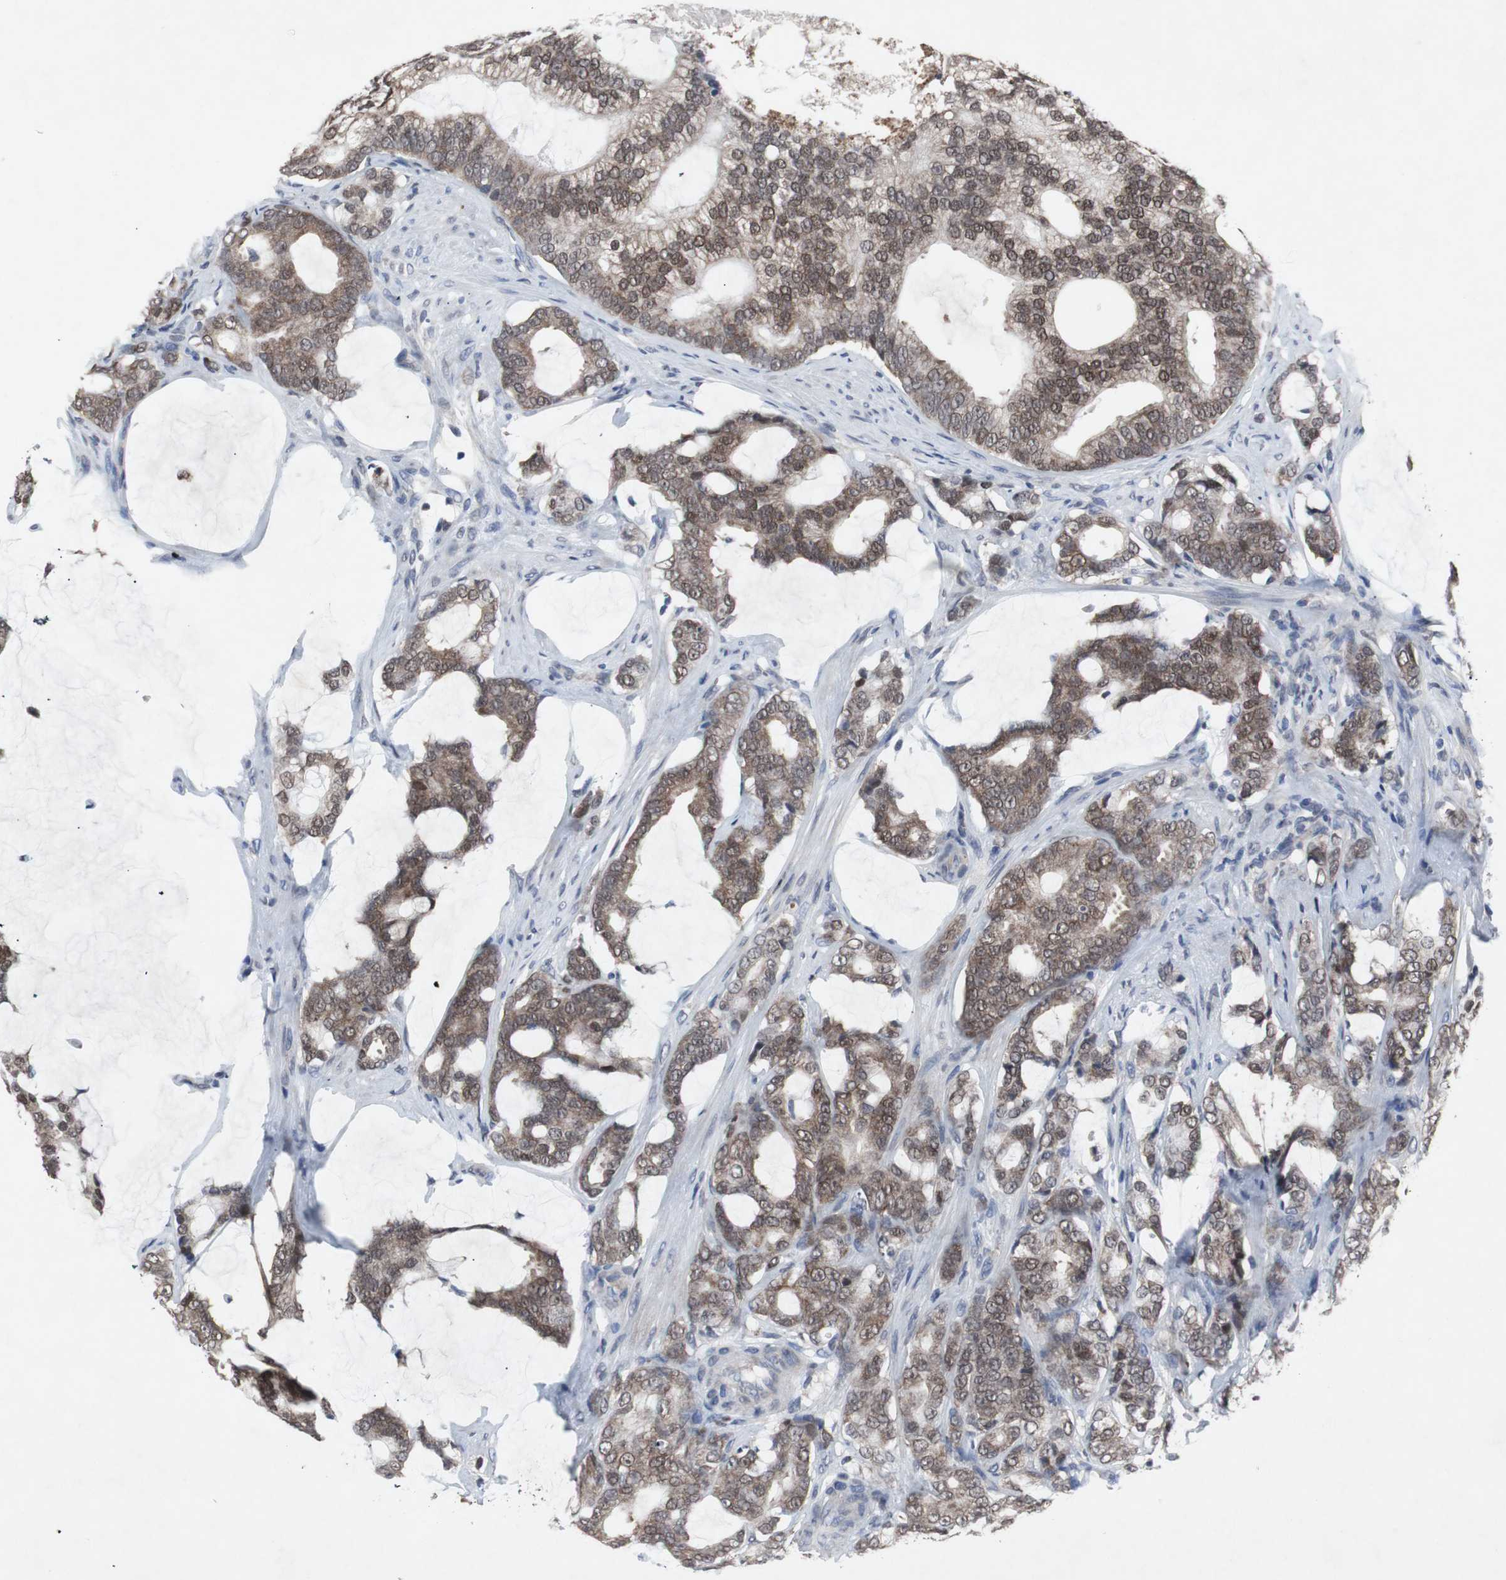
{"staining": {"intensity": "moderate", "quantity": ">75%", "location": "cytoplasmic/membranous,nuclear"}, "tissue": "prostate cancer", "cell_type": "Tumor cells", "image_type": "cancer", "snomed": [{"axis": "morphology", "description": "Adenocarcinoma, Low grade"}, {"axis": "topography", "description": "Prostate"}], "caption": "This photomicrograph demonstrates prostate cancer stained with immunohistochemistry to label a protein in brown. The cytoplasmic/membranous and nuclear of tumor cells show moderate positivity for the protein. Nuclei are counter-stained blue.", "gene": "RBM47", "patient": {"sex": "male", "age": 58}}